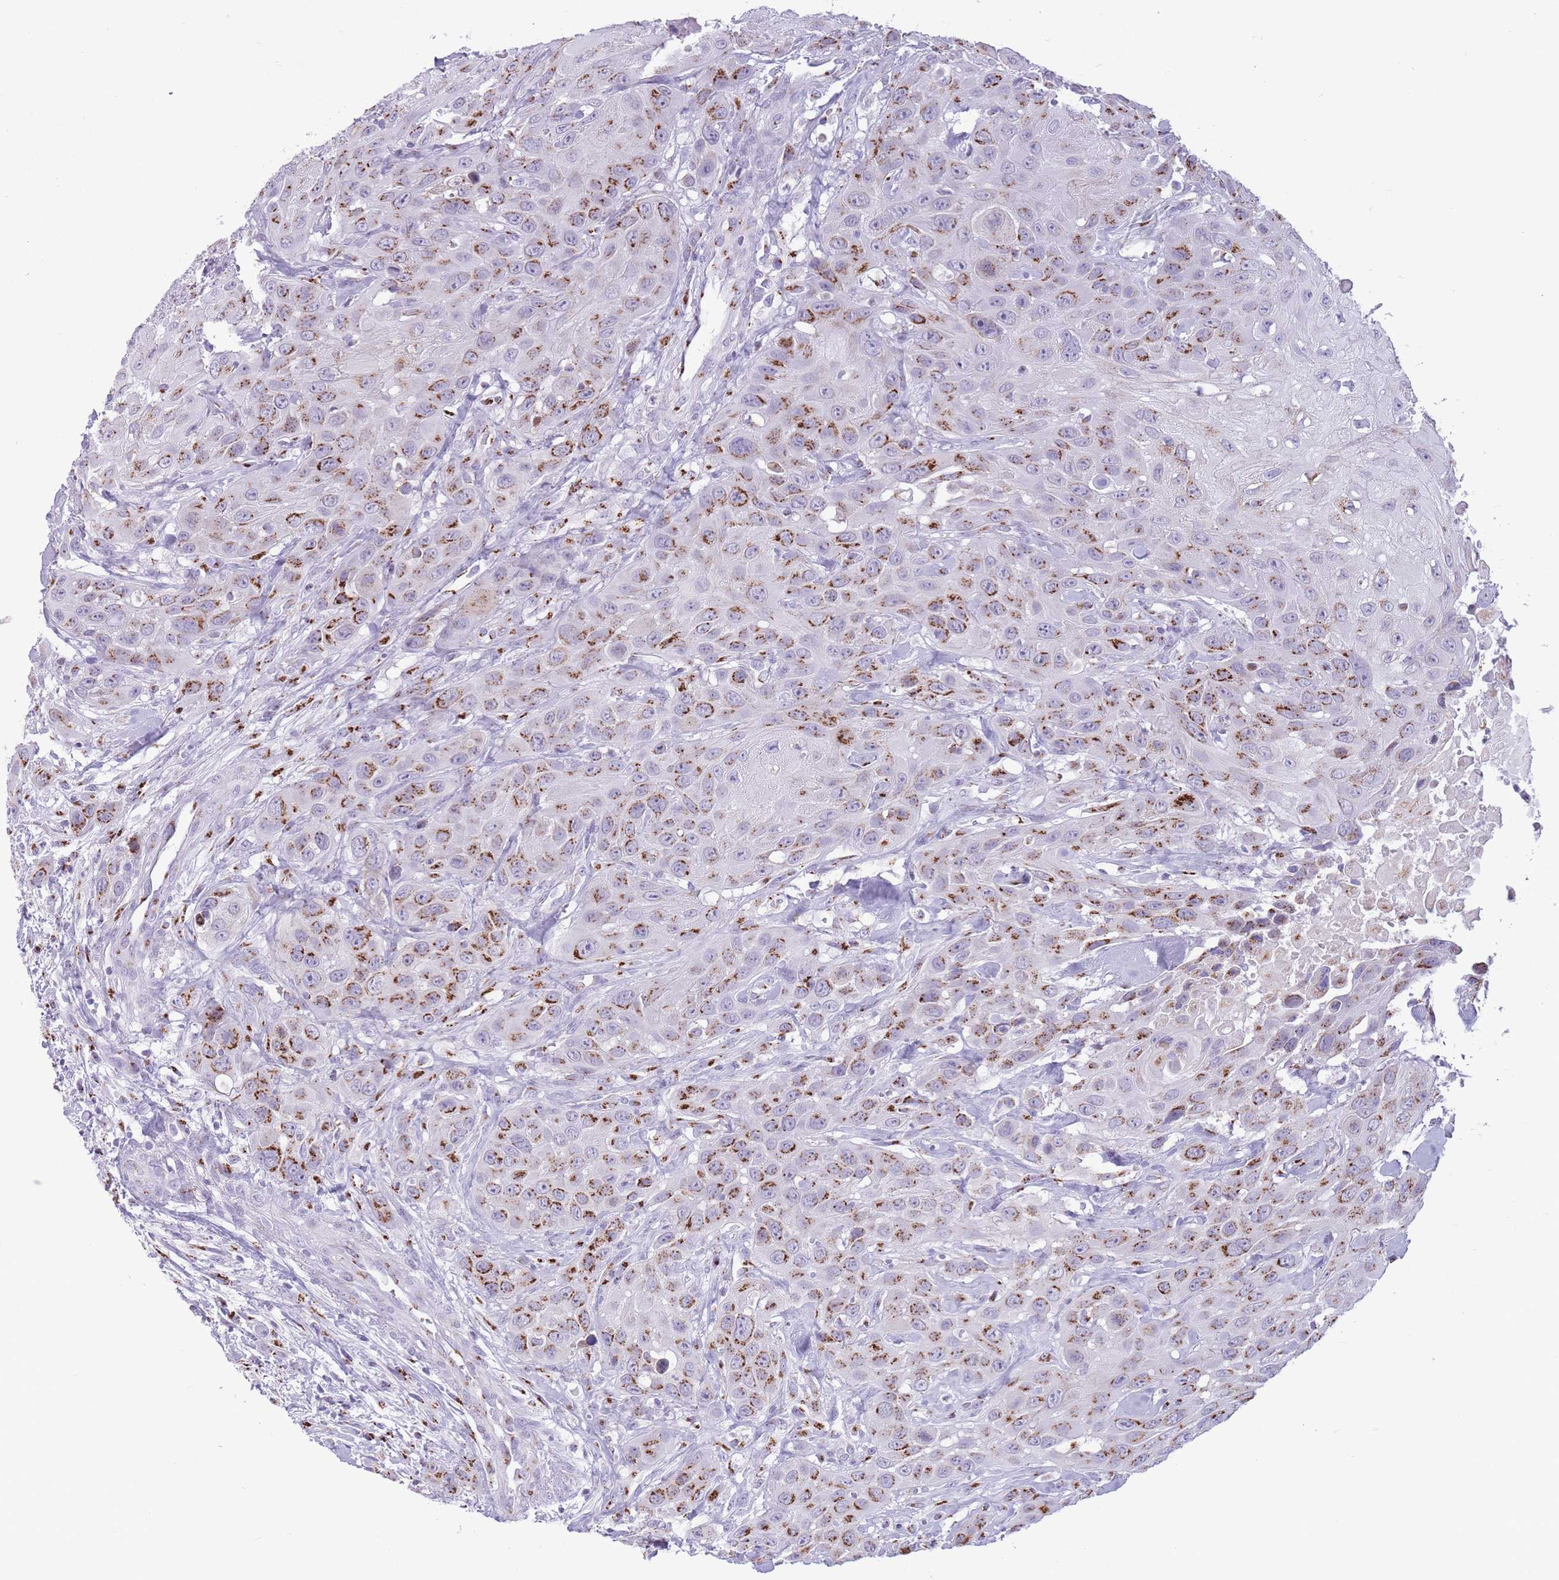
{"staining": {"intensity": "moderate", "quantity": ">75%", "location": "cytoplasmic/membranous"}, "tissue": "head and neck cancer", "cell_type": "Tumor cells", "image_type": "cancer", "snomed": [{"axis": "morphology", "description": "Squamous cell carcinoma, NOS"}, {"axis": "topography", "description": "Head-Neck"}], "caption": "IHC micrograph of neoplastic tissue: head and neck cancer stained using IHC reveals medium levels of moderate protein expression localized specifically in the cytoplasmic/membranous of tumor cells, appearing as a cytoplasmic/membranous brown color.", "gene": "B4GALT2", "patient": {"sex": "male", "age": 81}}